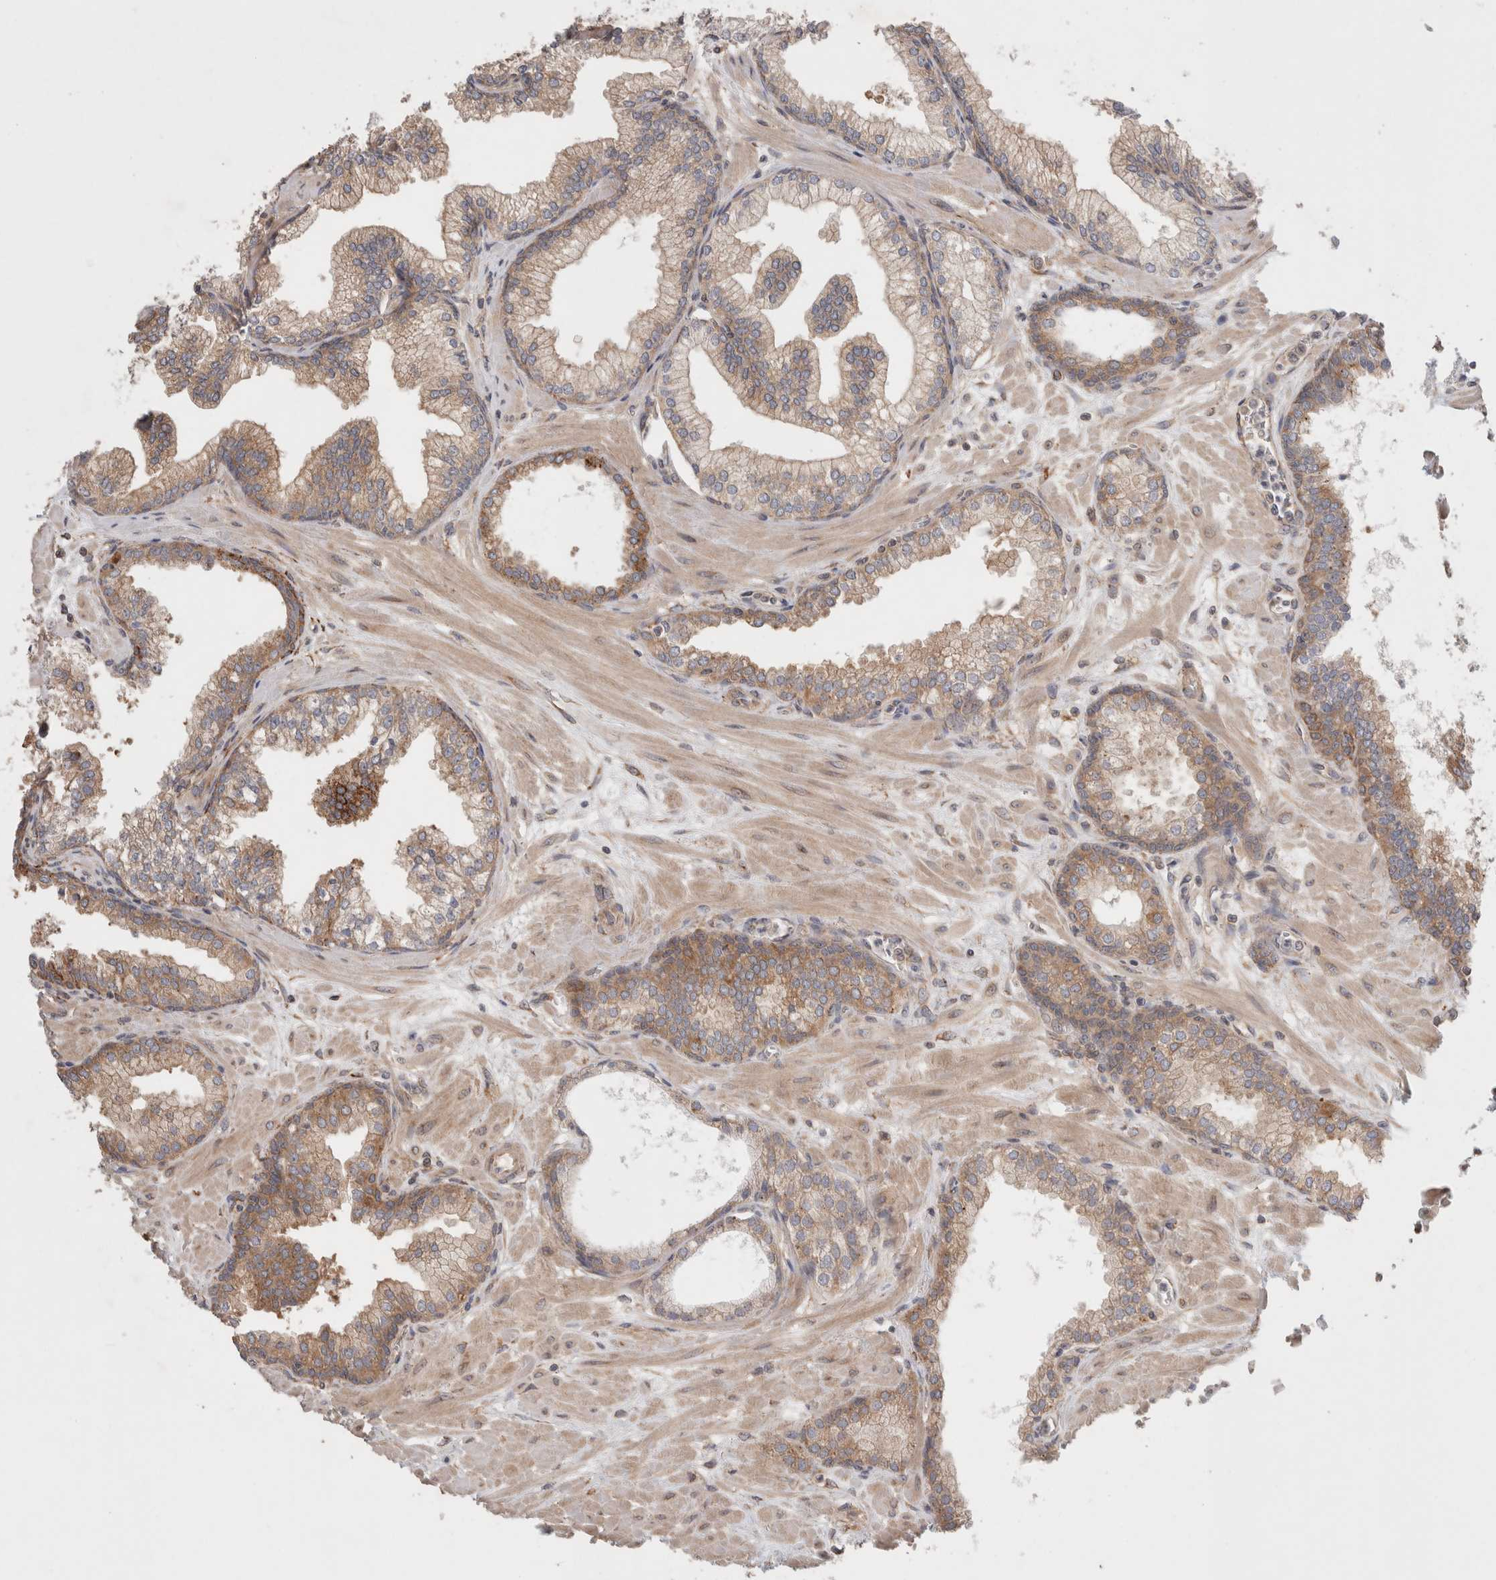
{"staining": {"intensity": "moderate", "quantity": ">75%", "location": "cytoplasmic/membranous"}, "tissue": "prostate", "cell_type": "Glandular cells", "image_type": "normal", "snomed": [{"axis": "morphology", "description": "Normal tissue, NOS"}, {"axis": "morphology", "description": "Urothelial carcinoma, Low grade"}, {"axis": "topography", "description": "Urinary bladder"}, {"axis": "topography", "description": "Prostate"}], "caption": "Immunohistochemical staining of benign prostate shows >75% levels of moderate cytoplasmic/membranous protein staining in about >75% of glandular cells.", "gene": "HROB", "patient": {"sex": "male", "age": 60}}